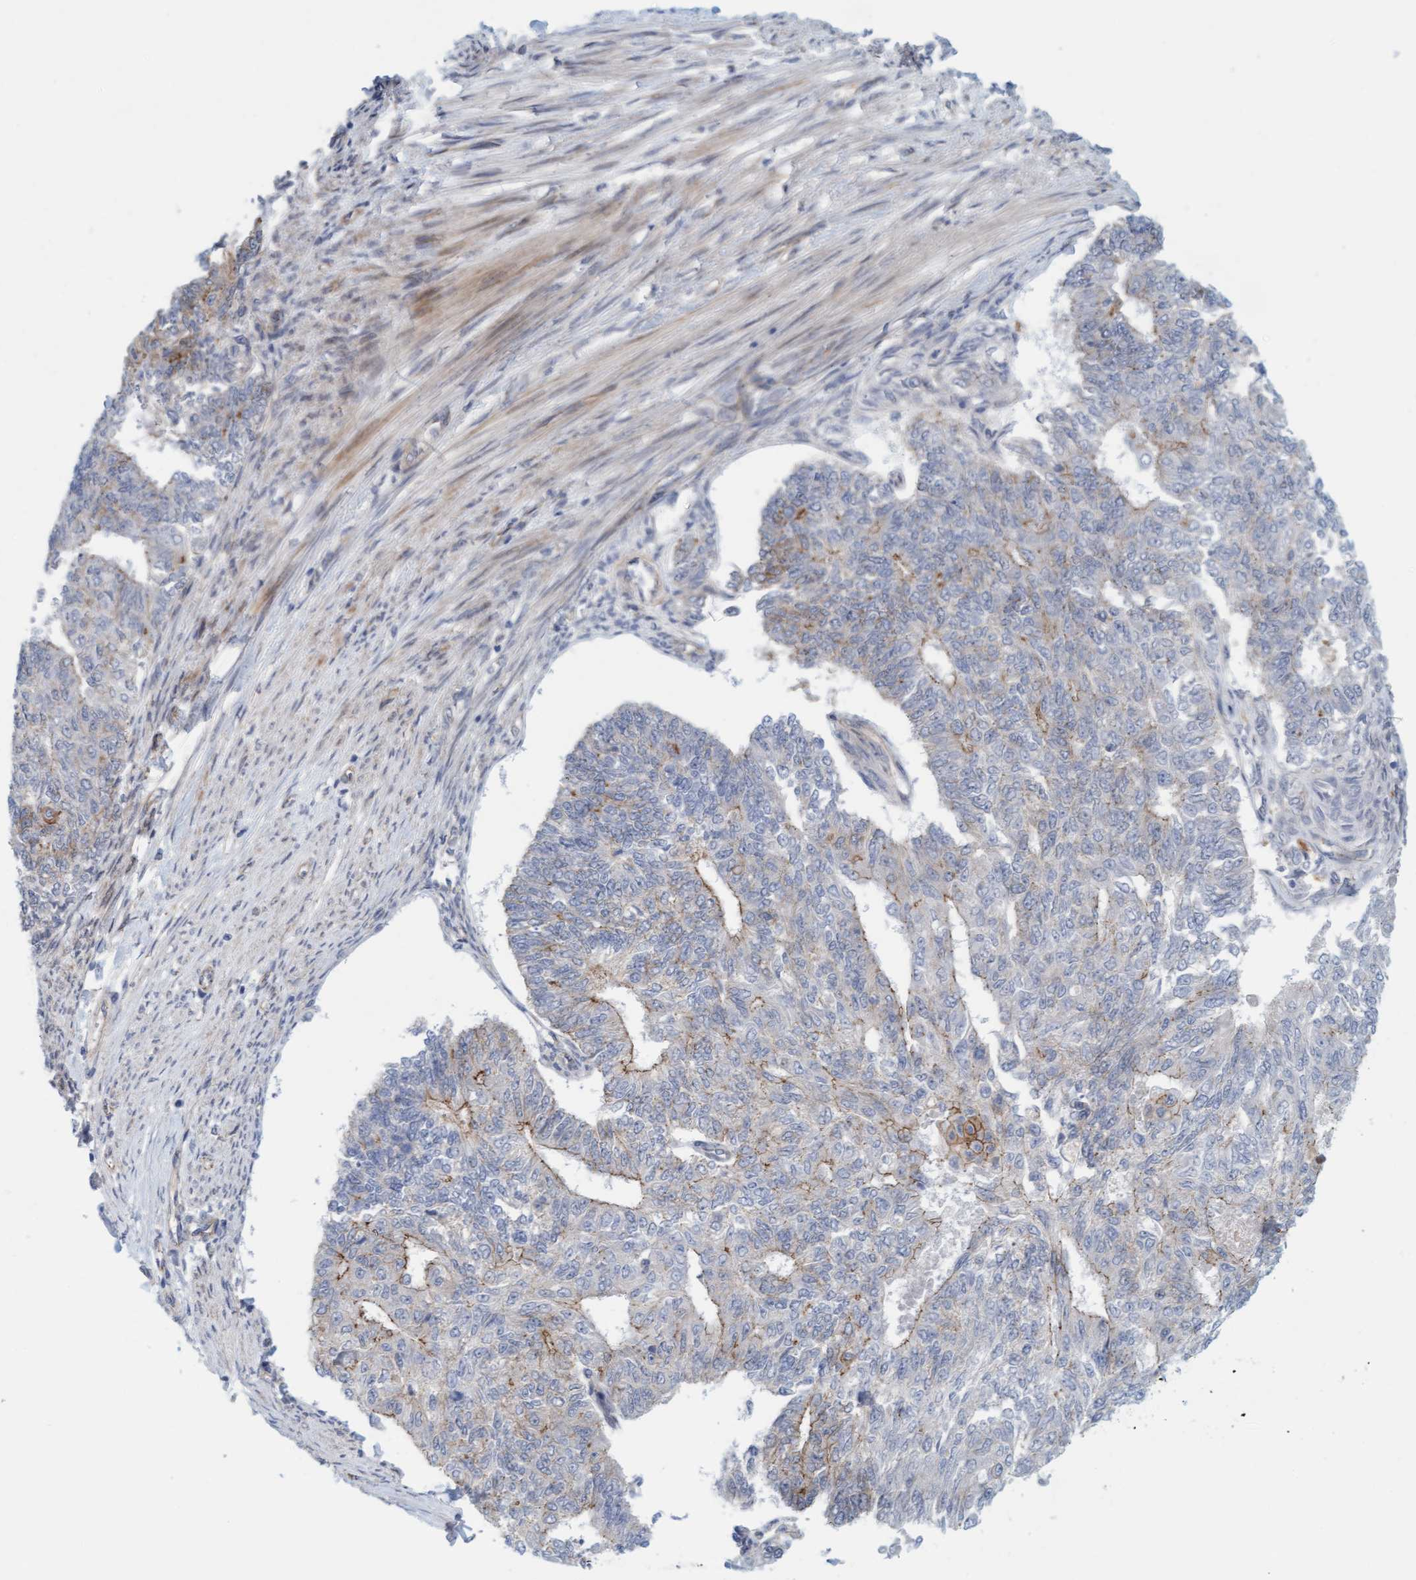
{"staining": {"intensity": "weak", "quantity": "<25%", "location": "cytoplasmic/membranous"}, "tissue": "endometrial cancer", "cell_type": "Tumor cells", "image_type": "cancer", "snomed": [{"axis": "morphology", "description": "Adenocarcinoma, NOS"}, {"axis": "topography", "description": "Endometrium"}], "caption": "DAB (3,3'-diaminobenzidine) immunohistochemical staining of endometrial cancer (adenocarcinoma) shows no significant positivity in tumor cells.", "gene": "KRBA2", "patient": {"sex": "female", "age": 32}}